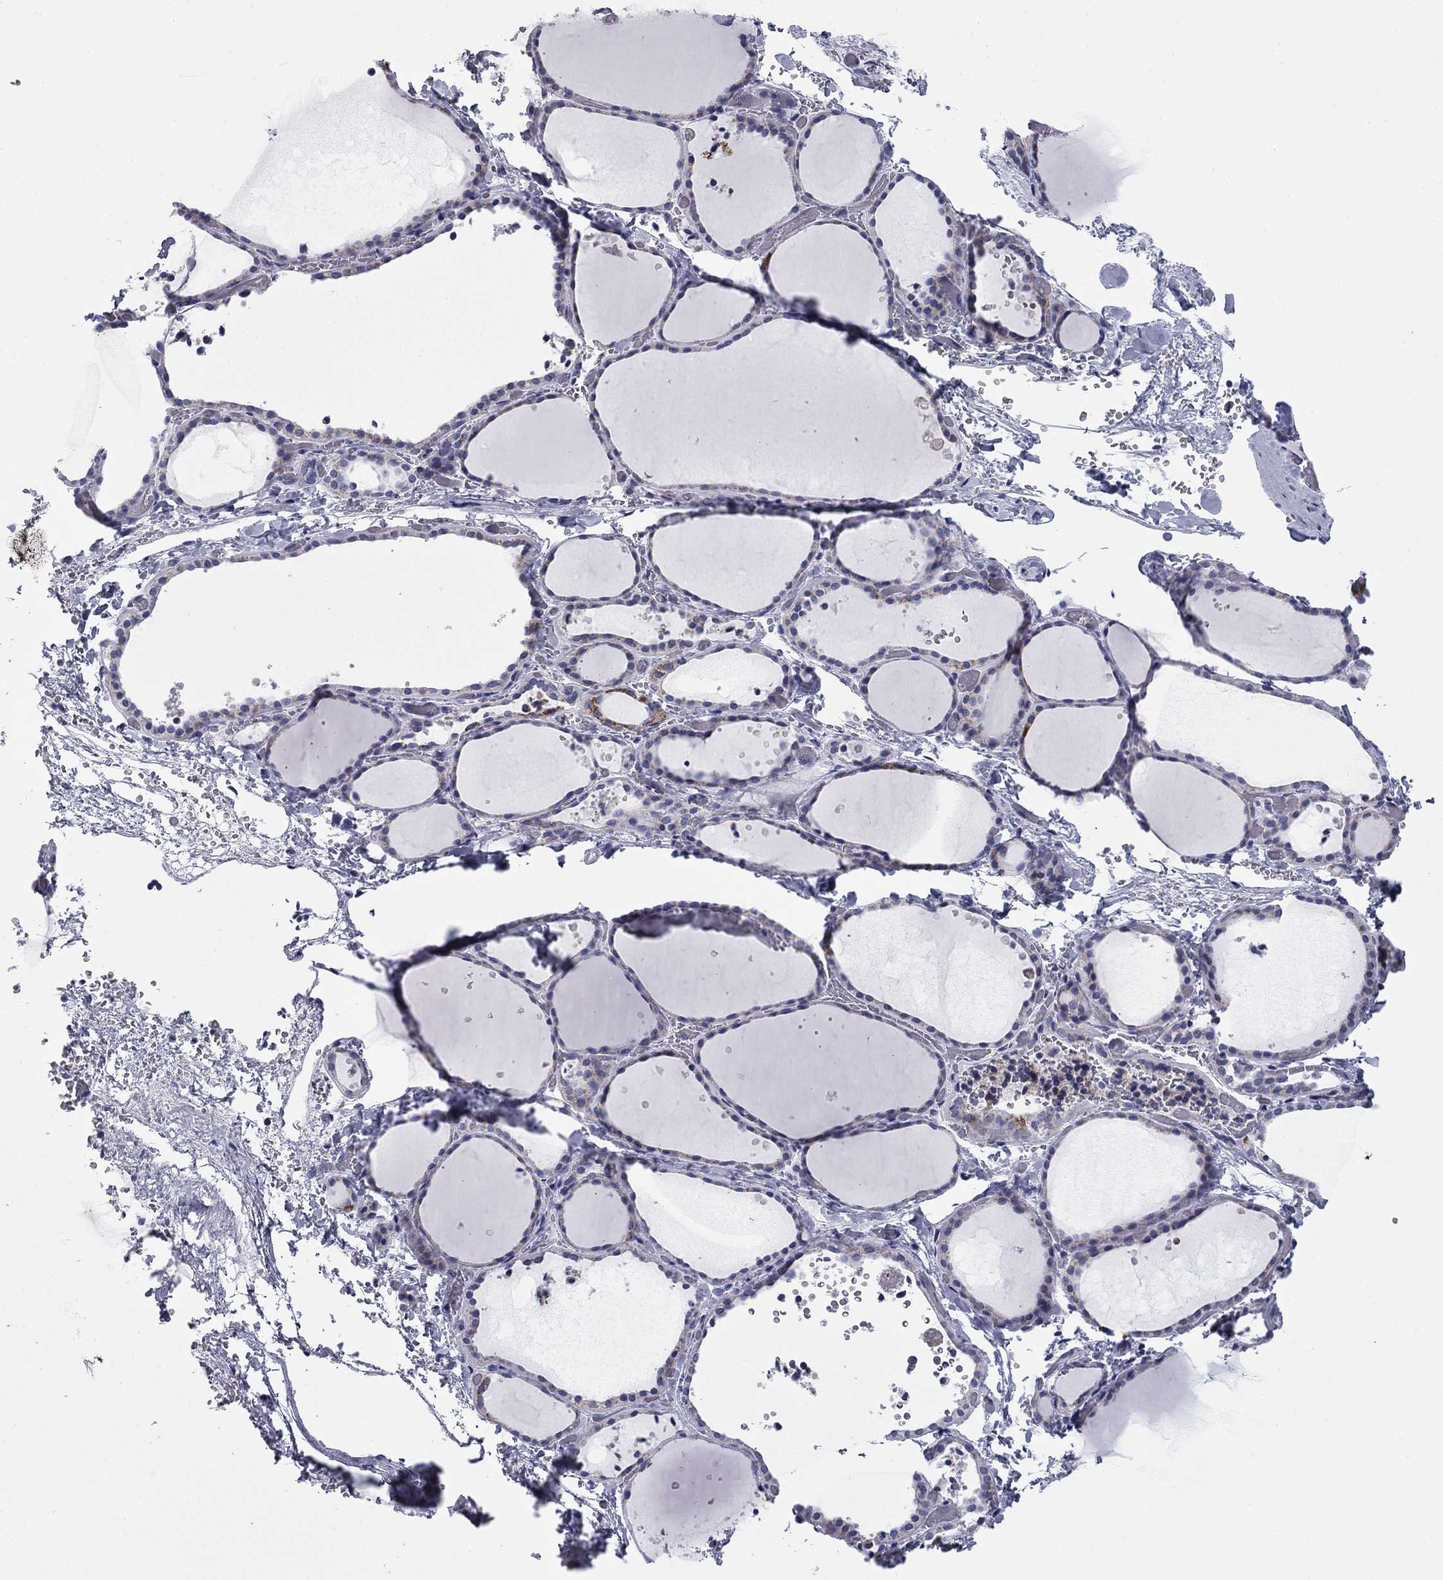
{"staining": {"intensity": "negative", "quantity": "none", "location": "none"}, "tissue": "thyroid gland", "cell_type": "Glandular cells", "image_type": "normal", "snomed": [{"axis": "morphology", "description": "Normal tissue, NOS"}, {"axis": "topography", "description": "Thyroid gland"}], "caption": "Protein analysis of benign thyroid gland demonstrates no significant expression in glandular cells.", "gene": "ZP2", "patient": {"sex": "female", "age": 36}}